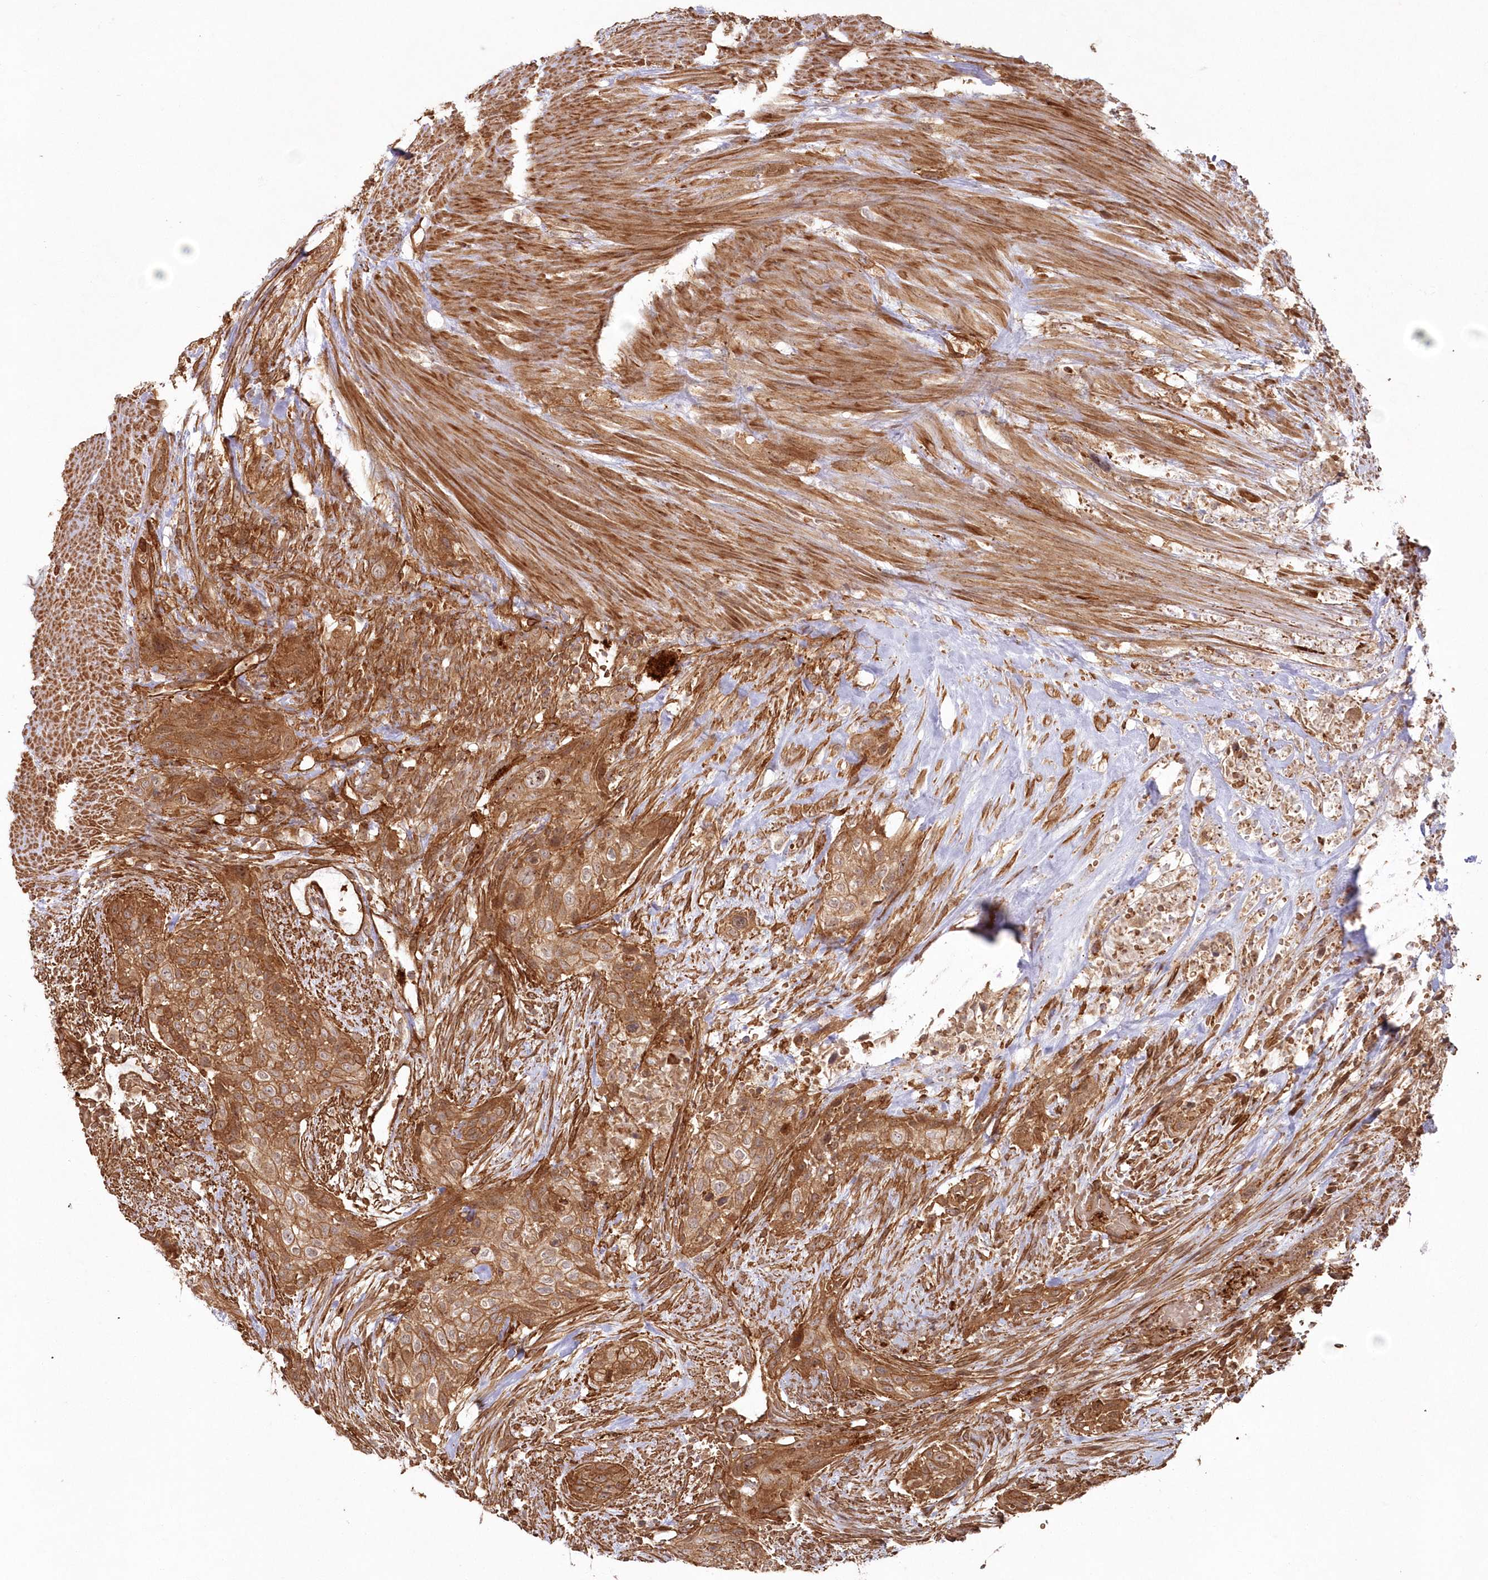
{"staining": {"intensity": "moderate", "quantity": ">75%", "location": "cytoplasmic/membranous"}, "tissue": "urothelial cancer", "cell_type": "Tumor cells", "image_type": "cancer", "snomed": [{"axis": "morphology", "description": "Urothelial carcinoma, High grade"}, {"axis": "topography", "description": "Urinary bladder"}], "caption": "This is an image of IHC staining of urothelial carcinoma (high-grade), which shows moderate staining in the cytoplasmic/membranous of tumor cells.", "gene": "RGCC", "patient": {"sex": "male", "age": 35}}